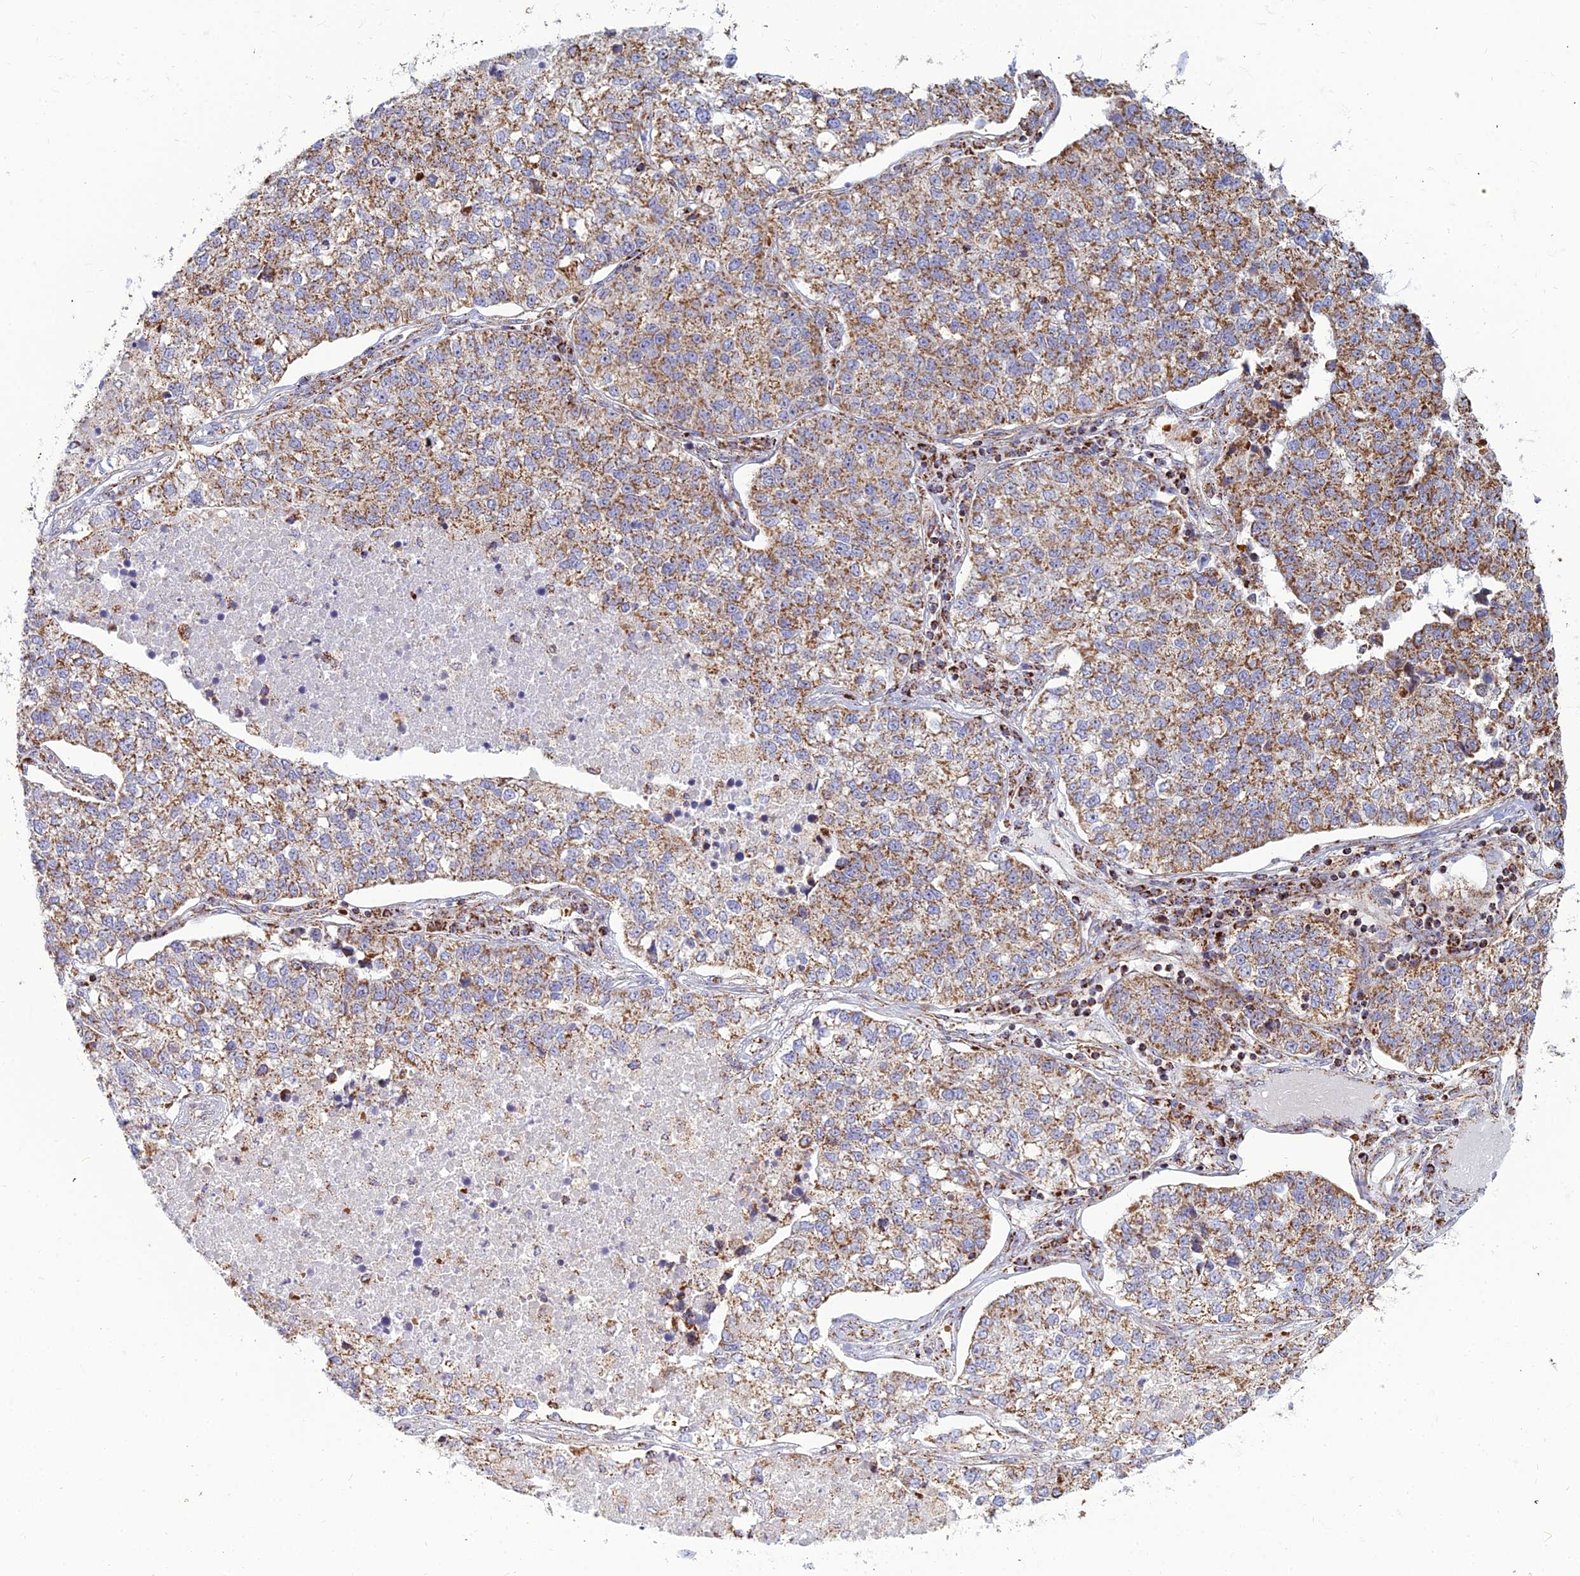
{"staining": {"intensity": "moderate", "quantity": ">75%", "location": "cytoplasmic/membranous"}, "tissue": "lung cancer", "cell_type": "Tumor cells", "image_type": "cancer", "snomed": [{"axis": "morphology", "description": "Adenocarcinoma, NOS"}, {"axis": "topography", "description": "Lung"}], "caption": "Brown immunohistochemical staining in human lung cancer exhibits moderate cytoplasmic/membranous staining in approximately >75% of tumor cells.", "gene": "SLC35F4", "patient": {"sex": "male", "age": 49}}